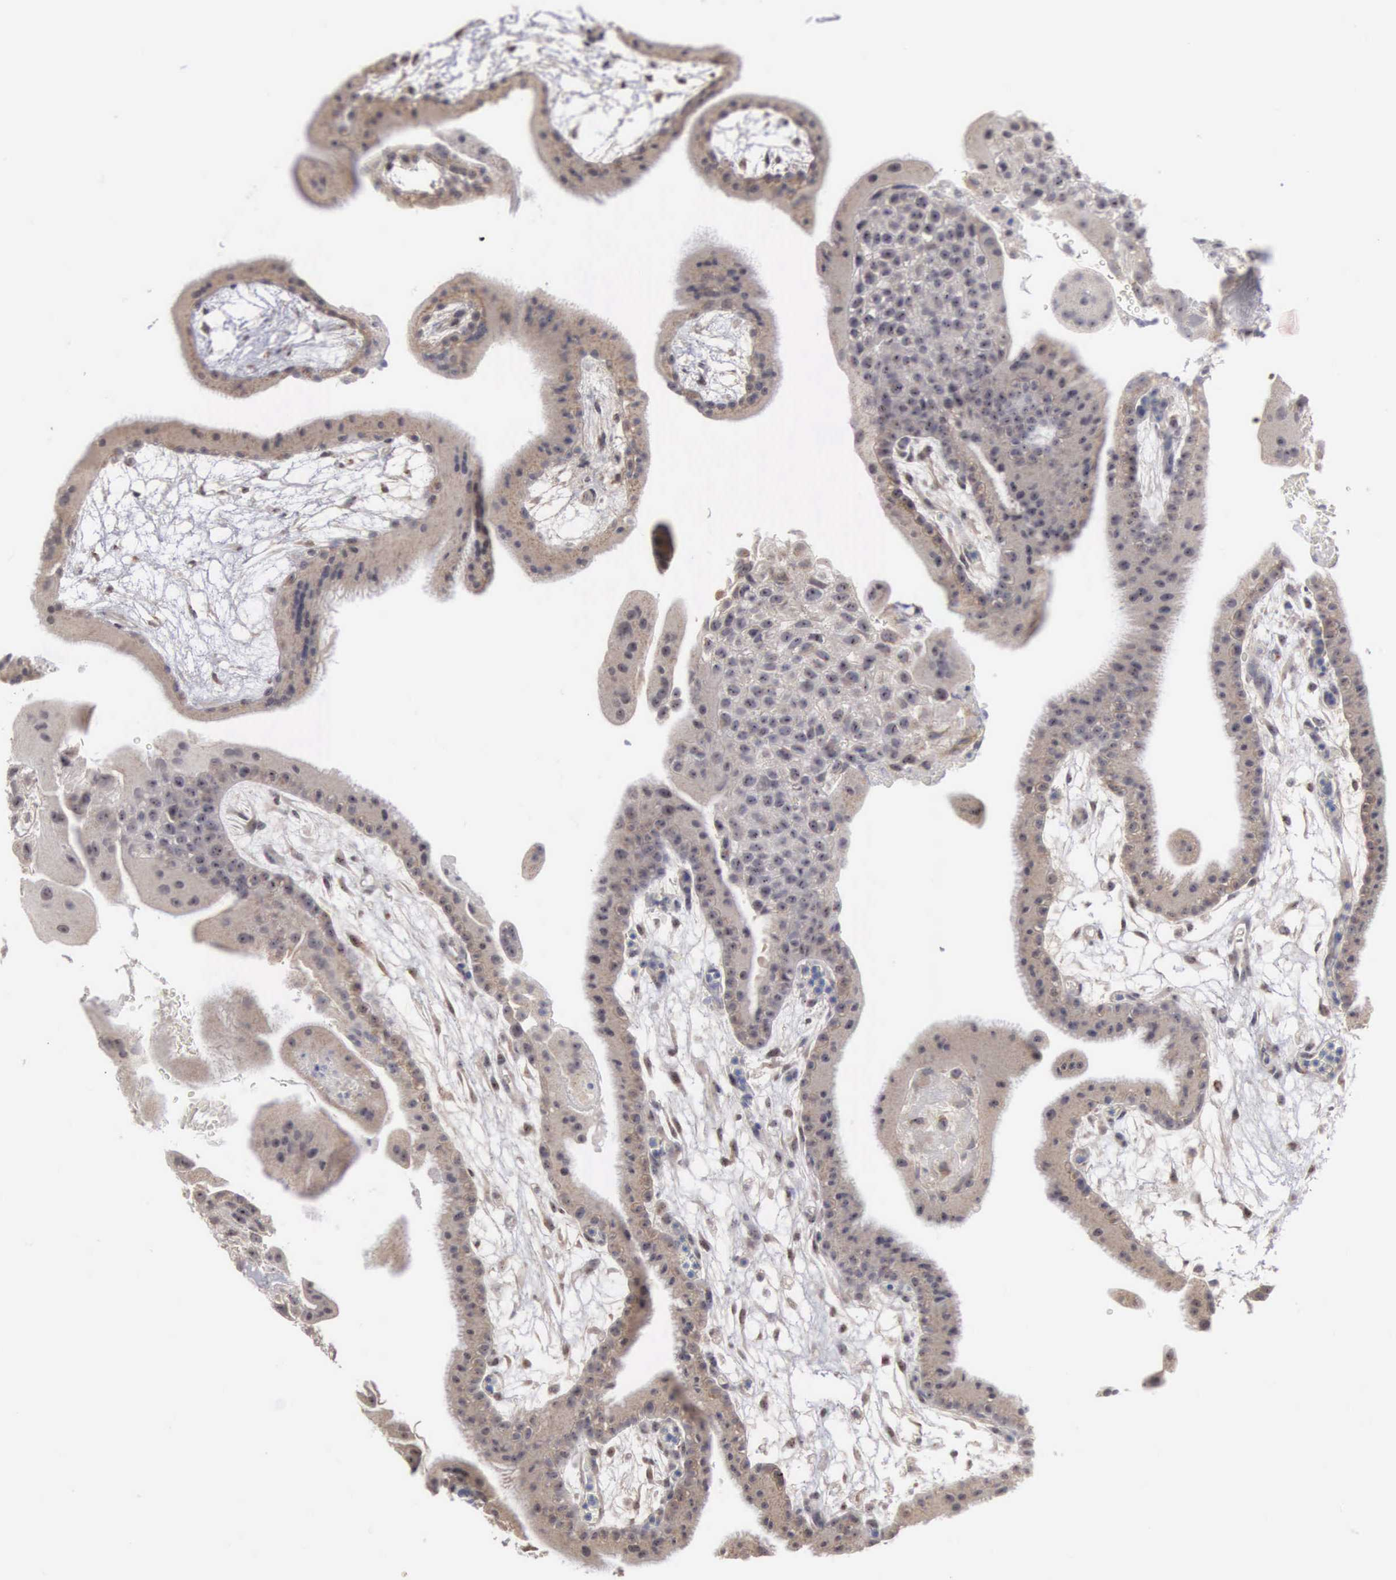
{"staining": {"intensity": "negative", "quantity": "none", "location": "none"}, "tissue": "placenta", "cell_type": "Decidual cells", "image_type": "normal", "snomed": [{"axis": "morphology", "description": "Normal tissue, NOS"}, {"axis": "topography", "description": "Placenta"}], "caption": "This is an immunohistochemistry histopathology image of normal placenta. There is no expression in decidual cells.", "gene": "AMN", "patient": {"sex": "female", "age": 19}}